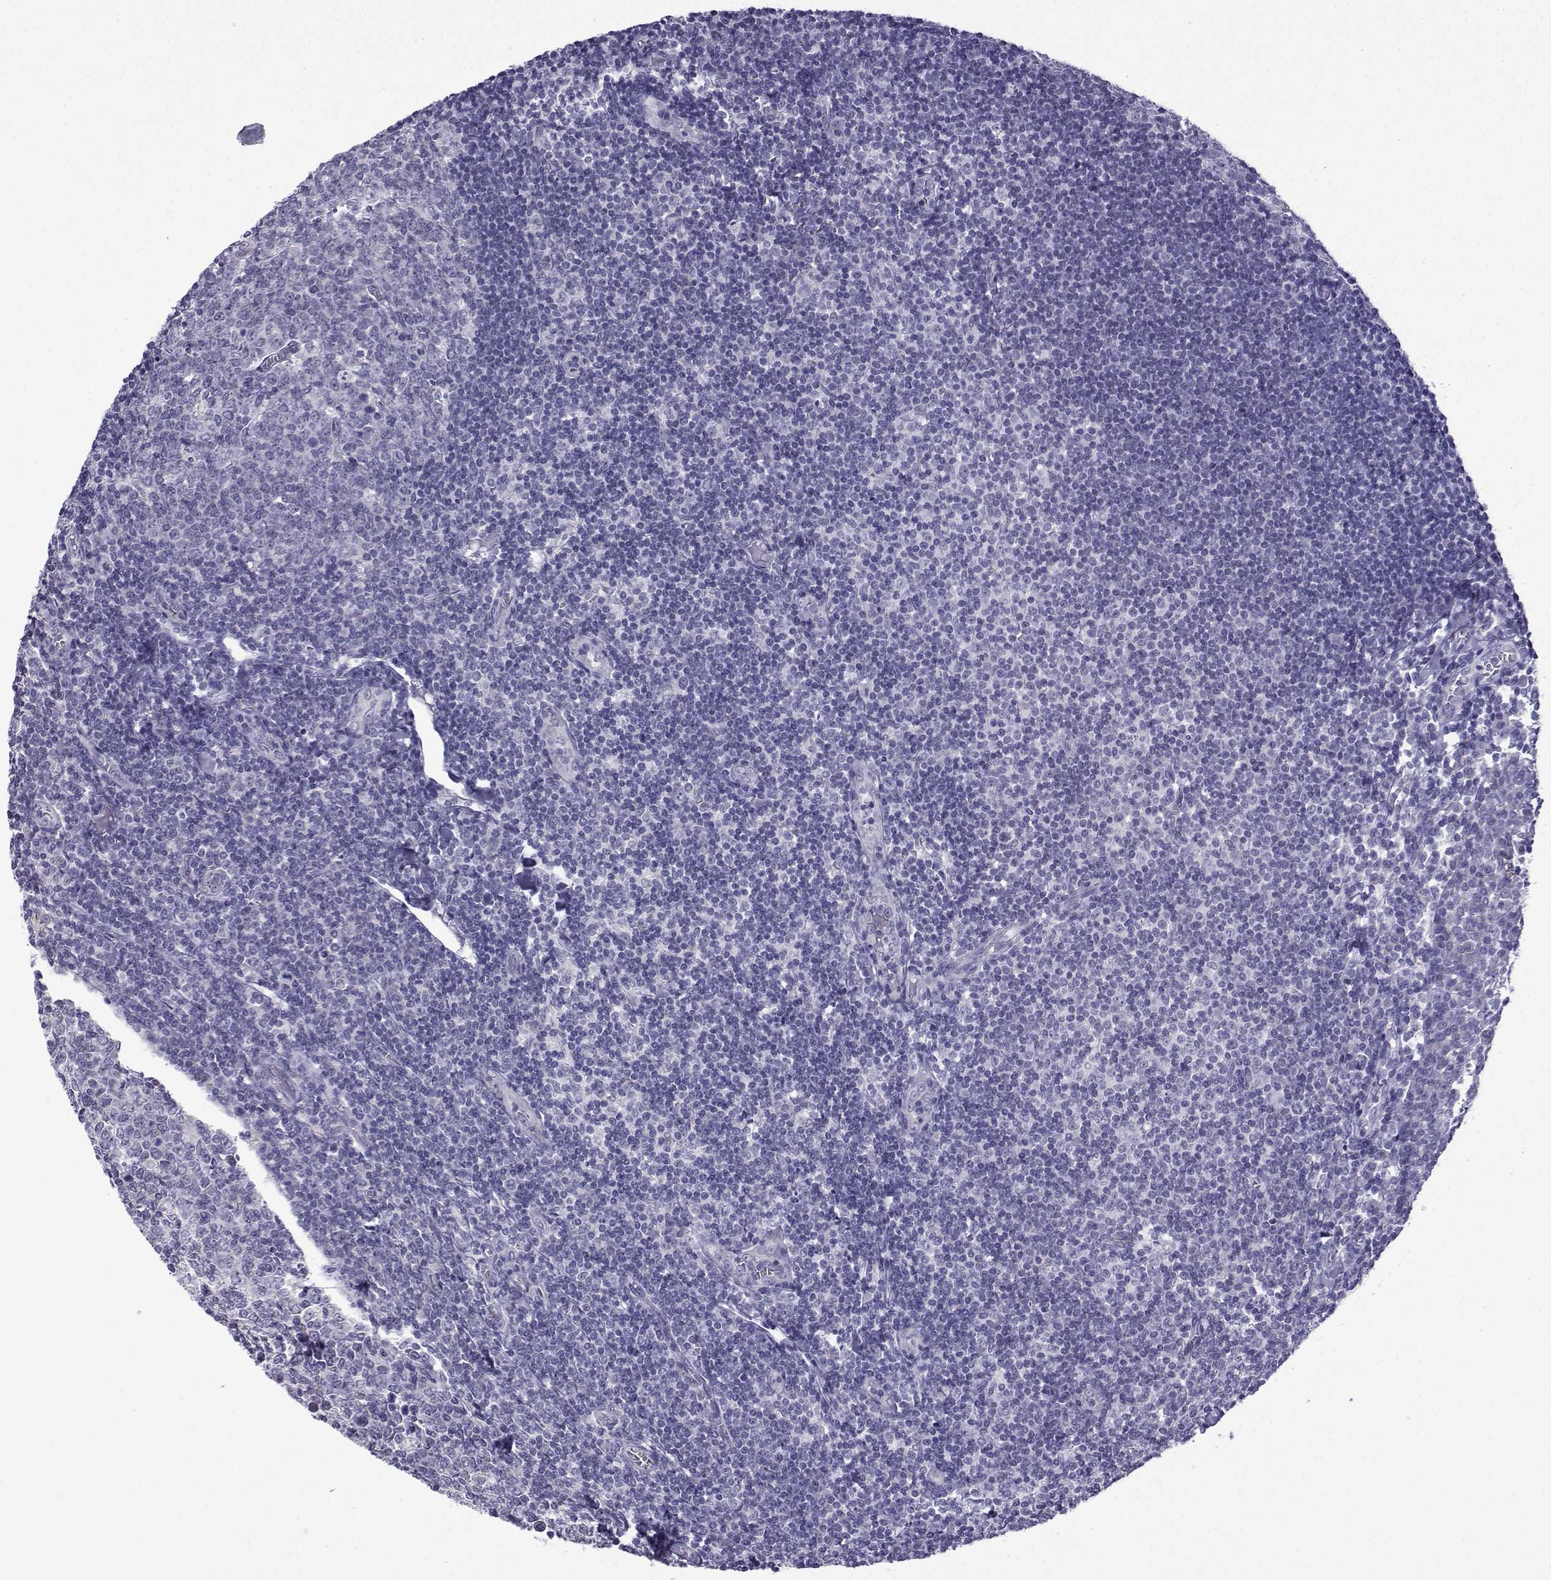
{"staining": {"intensity": "negative", "quantity": "none", "location": "none"}, "tissue": "tonsil", "cell_type": "Germinal center cells", "image_type": "normal", "snomed": [{"axis": "morphology", "description": "Normal tissue, NOS"}, {"axis": "topography", "description": "Tonsil"}], "caption": "This image is of unremarkable tonsil stained with IHC to label a protein in brown with the nuclei are counter-stained blue. There is no expression in germinal center cells.", "gene": "ACRBP", "patient": {"sex": "female", "age": 12}}